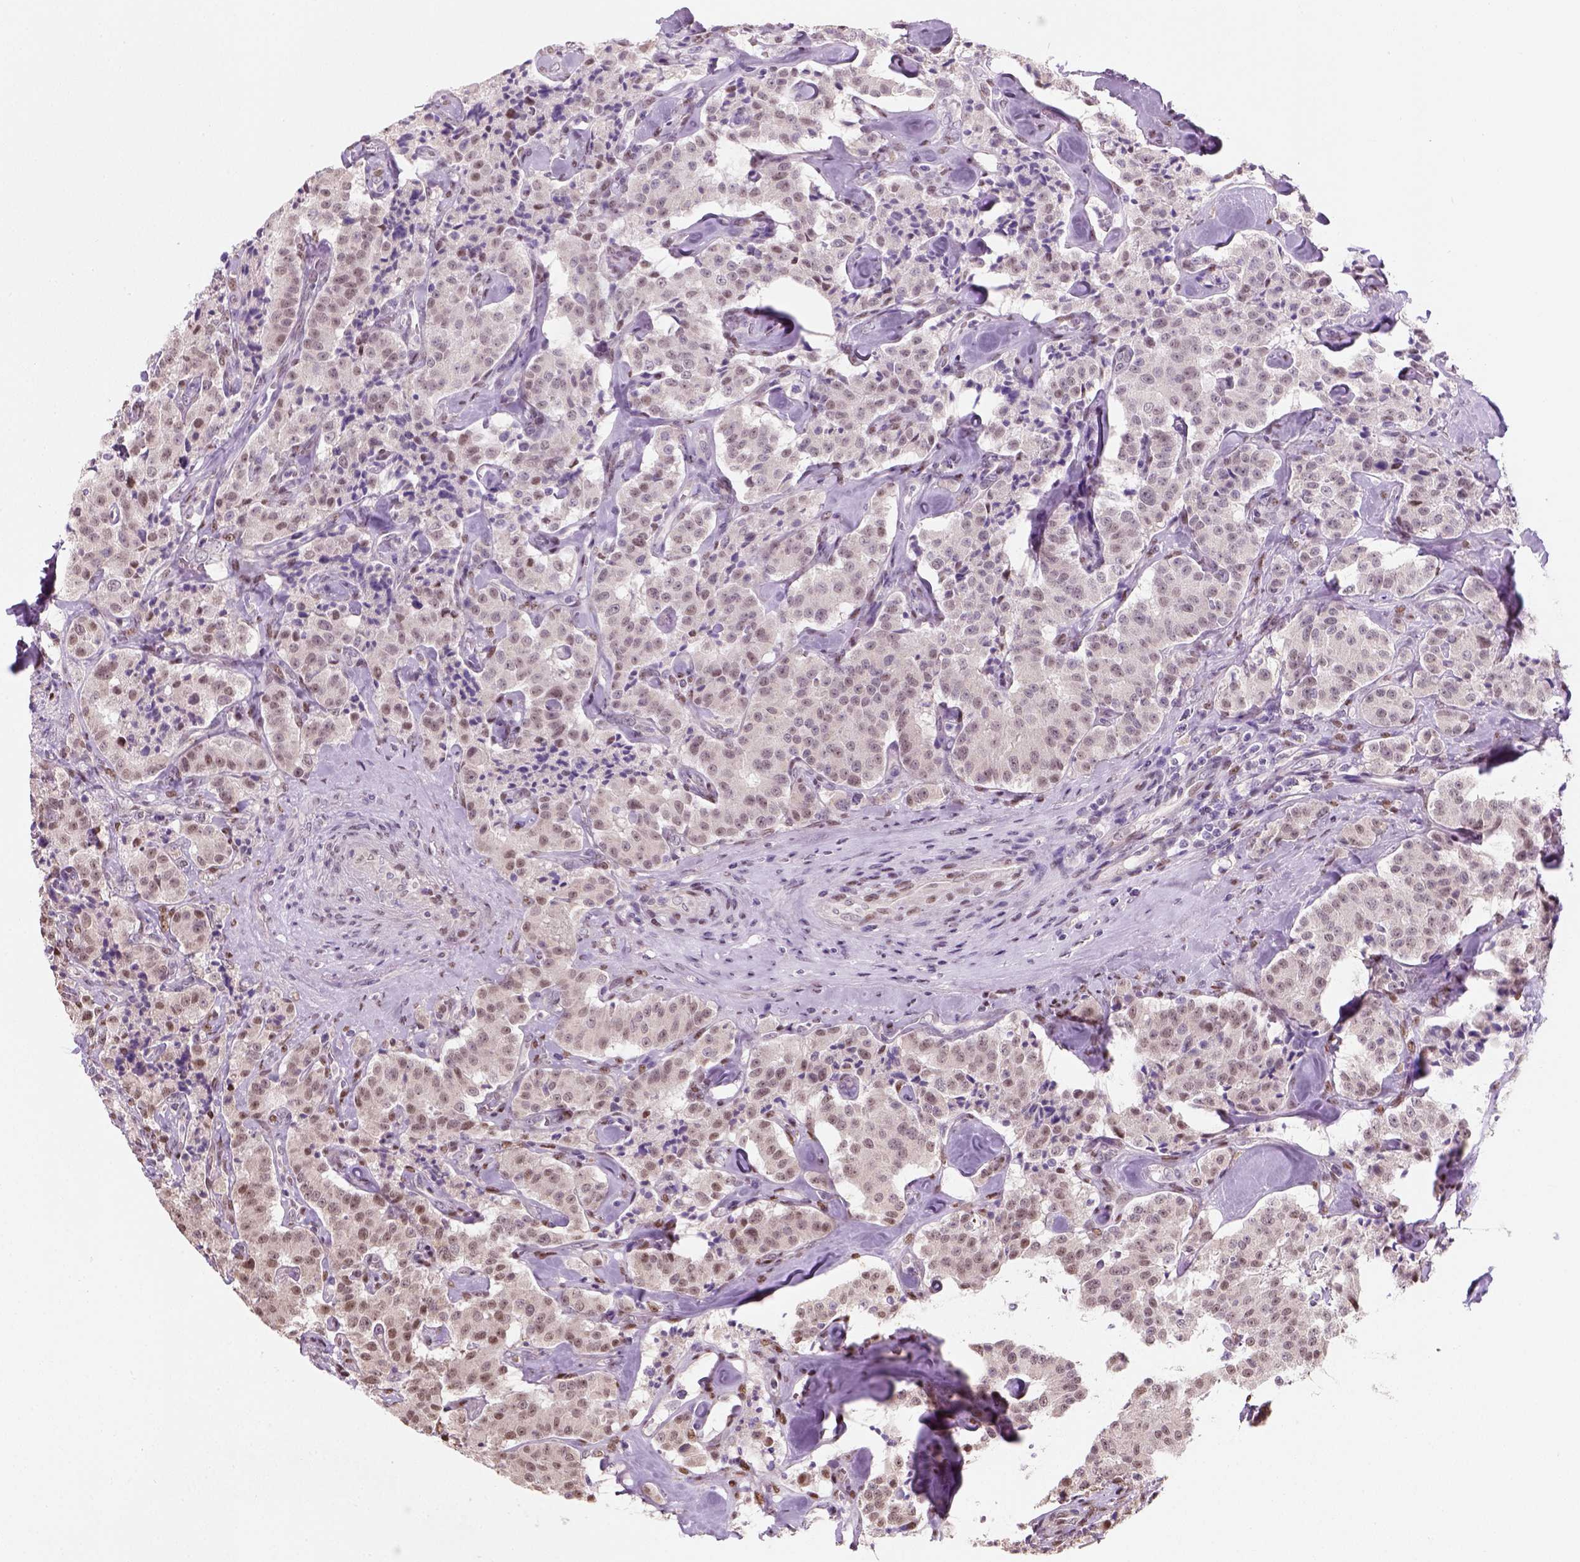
{"staining": {"intensity": "moderate", "quantity": "25%-75%", "location": "nuclear"}, "tissue": "carcinoid", "cell_type": "Tumor cells", "image_type": "cancer", "snomed": [{"axis": "morphology", "description": "Carcinoid, malignant, NOS"}, {"axis": "topography", "description": "Pancreas"}], "caption": "High-power microscopy captured an IHC histopathology image of malignant carcinoid, revealing moderate nuclear expression in about 25%-75% of tumor cells.", "gene": "C1orf112", "patient": {"sex": "male", "age": 41}}